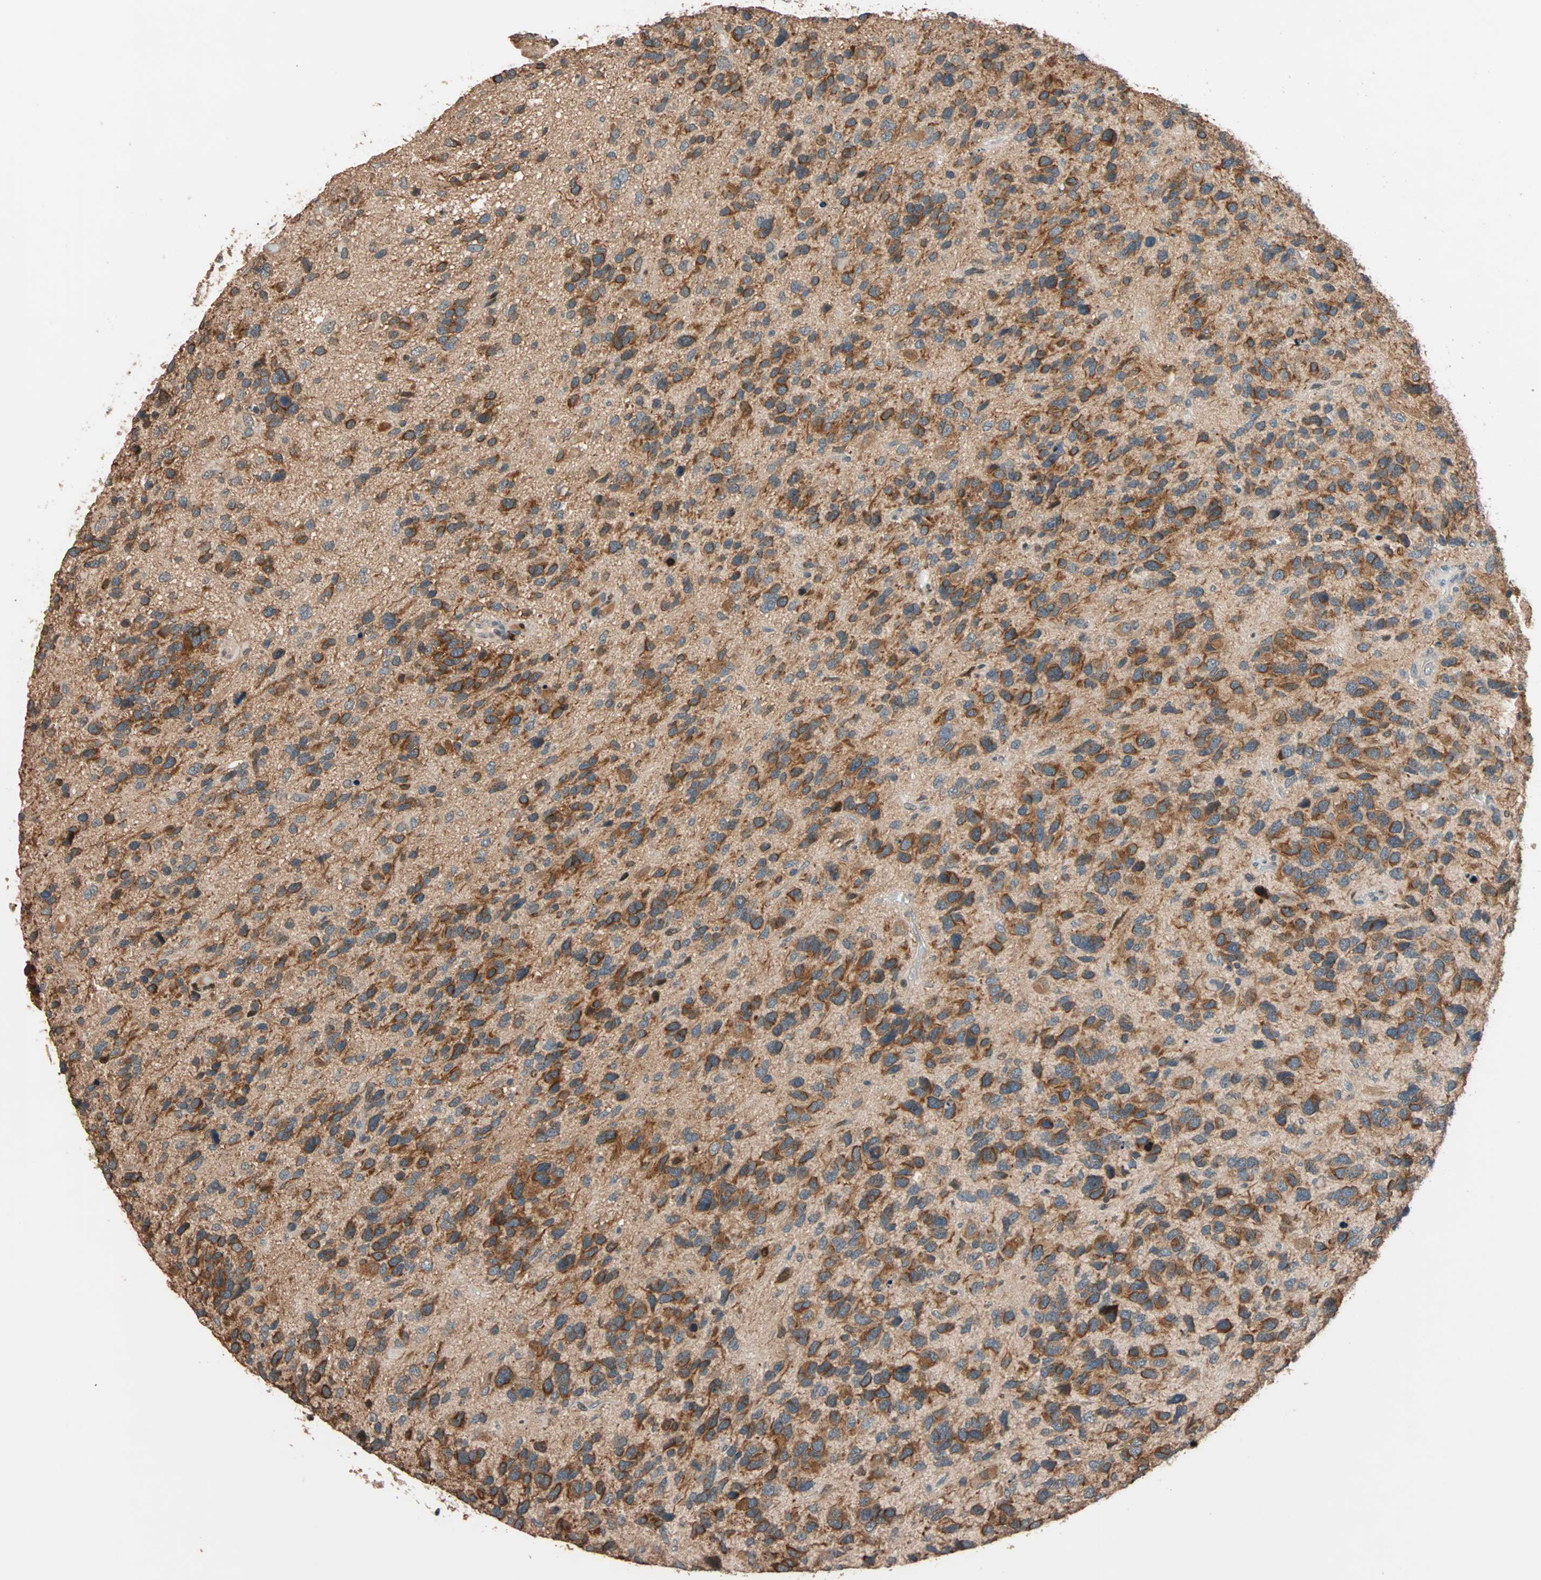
{"staining": {"intensity": "strong", "quantity": ">75%", "location": "cytoplasmic/membranous"}, "tissue": "glioma", "cell_type": "Tumor cells", "image_type": "cancer", "snomed": [{"axis": "morphology", "description": "Glioma, malignant, High grade"}, {"axis": "topography", "description": "Brain"}], "caption": "Immunohistochemical staining of malignant glioma (high-grade) demonstrates high levels of strong cytoplasmic/membranous protein expression in approximately >75% of tumor cells.", "gene": "HECW1", "patient": {"sex": "female", "age": 58}}